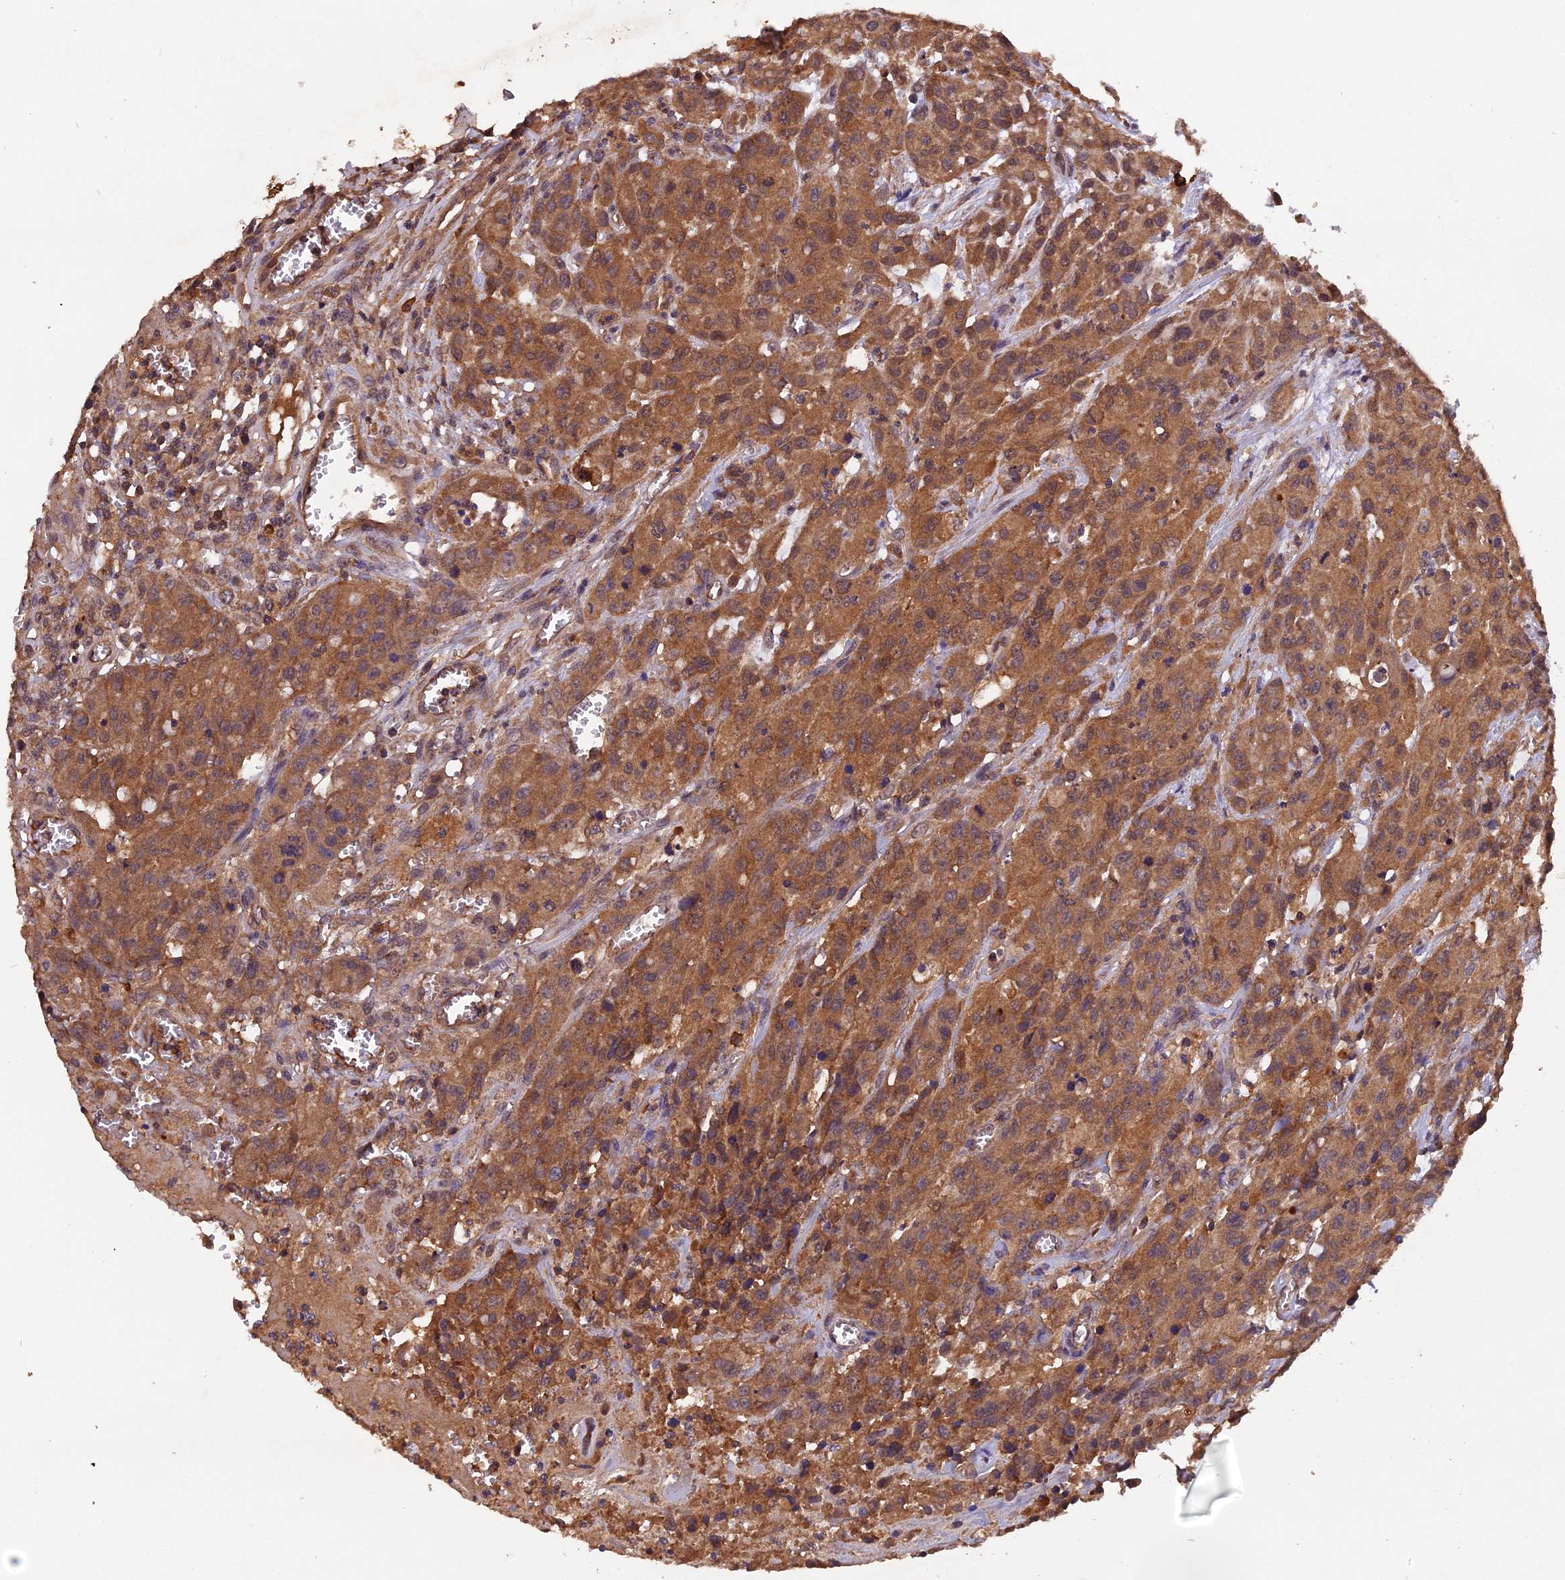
{"staining": {"intensity": "moderate", "quantity": ">75%", "location": "cytoplasmic/membranous"}, "tissue": "colorectal cancer", "cell_type": "Tumor cells", "image_type": "cancer", "snomed": [{"axis": "morphology", "description": "Adenocarcinoma, NOS"}, {"axis": "topography", "description": "Colon"}], "caption": "Immunohistochemistry (IHC) photomicrograph of neoplastic tissue: human colorectal adenocarcinoma stained using immunohistochemistry (IHC) demonstrates medium levels of moderate protein expression localized specifically in the cytoplasmic/membranous of tumor cells, appearing as a cytoplasmic/membranous brown color.", "gene": "TMEM258", "patient": {"sex": "male", "age": 62}}